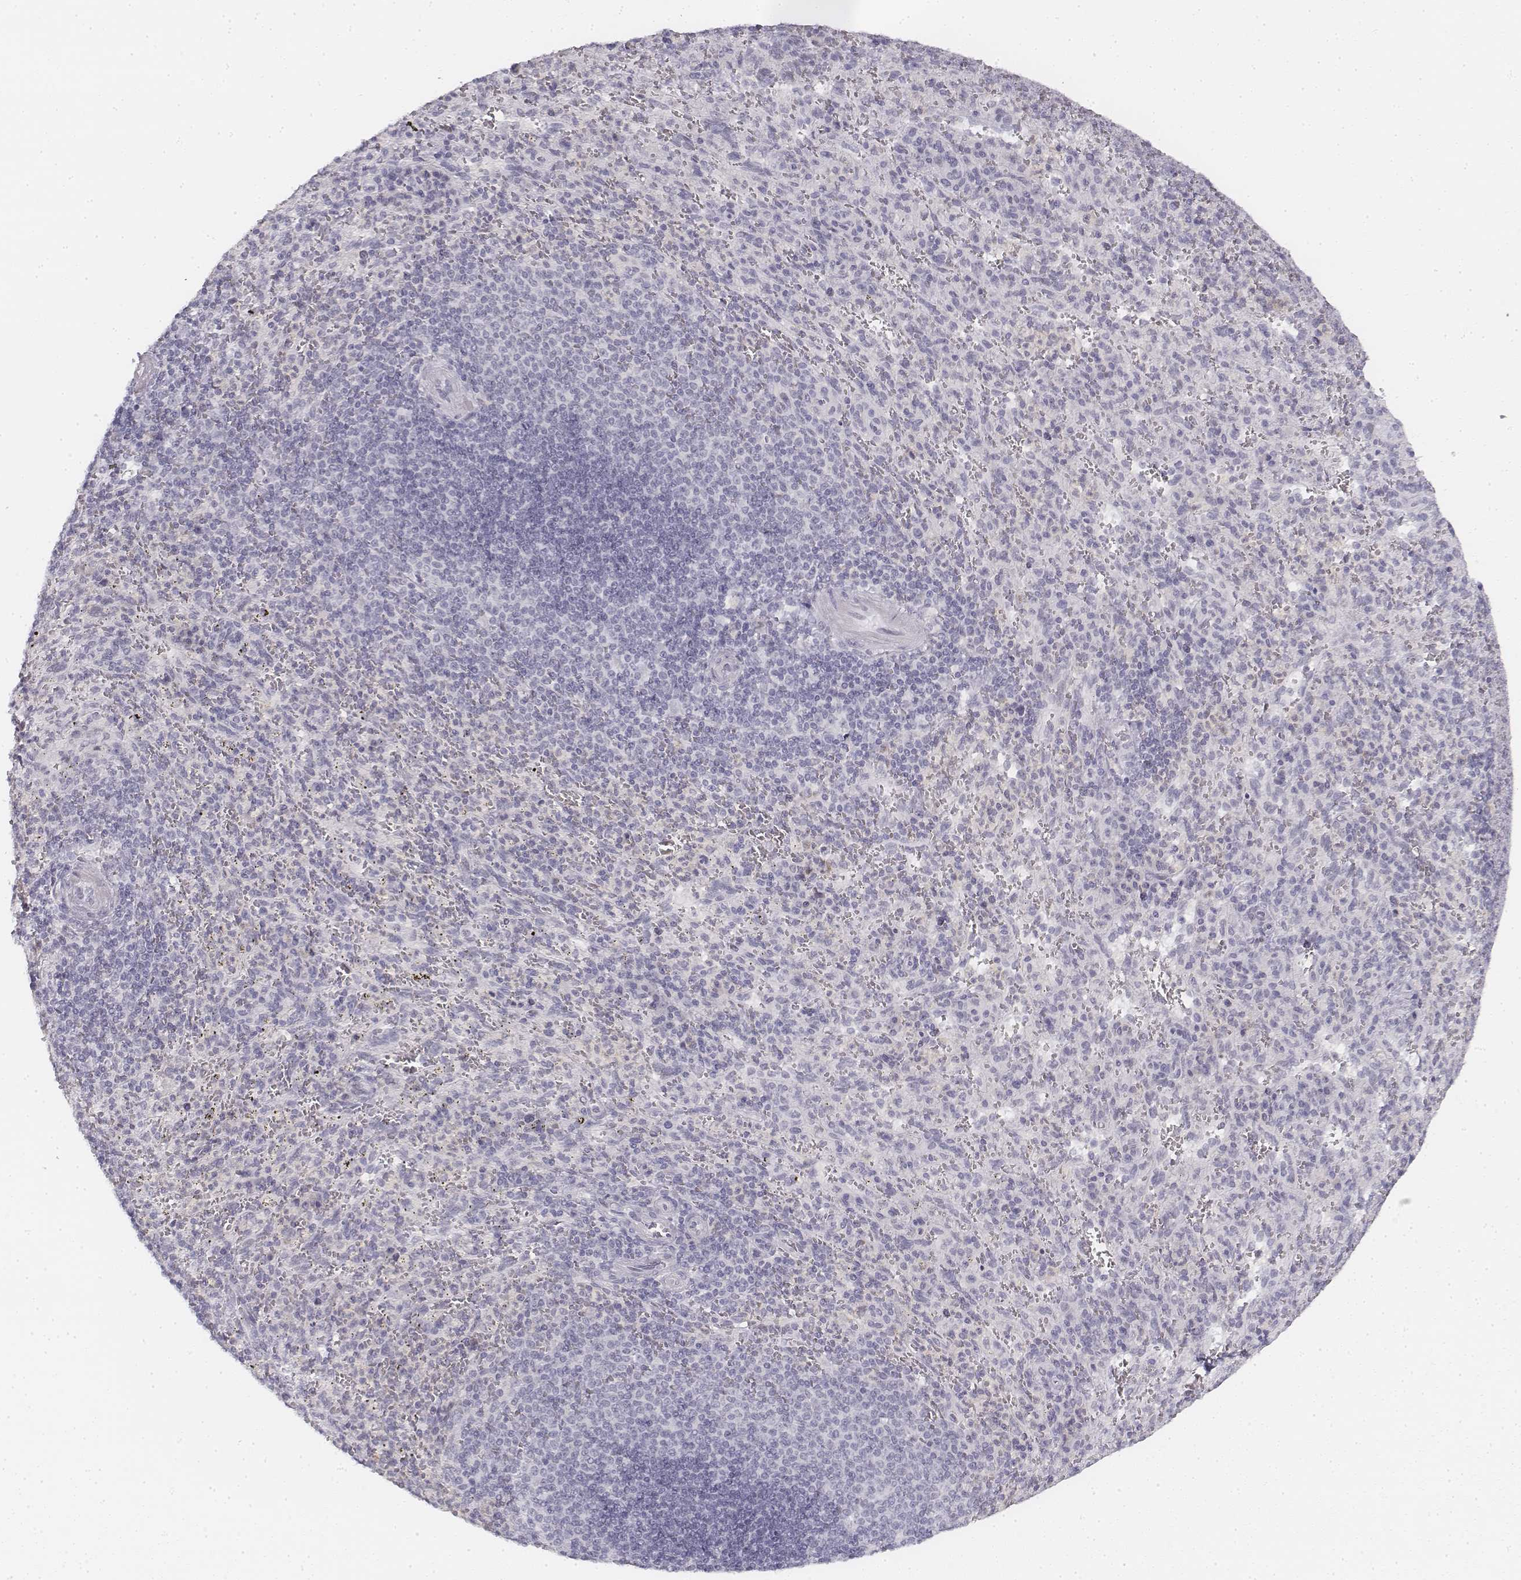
{"staining": {"intensity": "negative", "quantity": "none", "location": "none"}, "tissue": "spleen", "cell_type": "Cells in red pulp", "image_type": "normal", "snomed": [{"axis": "morphology", "description": "Normal tissue, NOS"}, {"axis": "topography", "description": "Spleen"}], "caption": "IHC micrograph of normal human spleen stained for a protein (brown), which exhibits no staining in cells in red pulp.", "gene": "KRTAP2", "patient": {"sex": "male", "age": 57}}